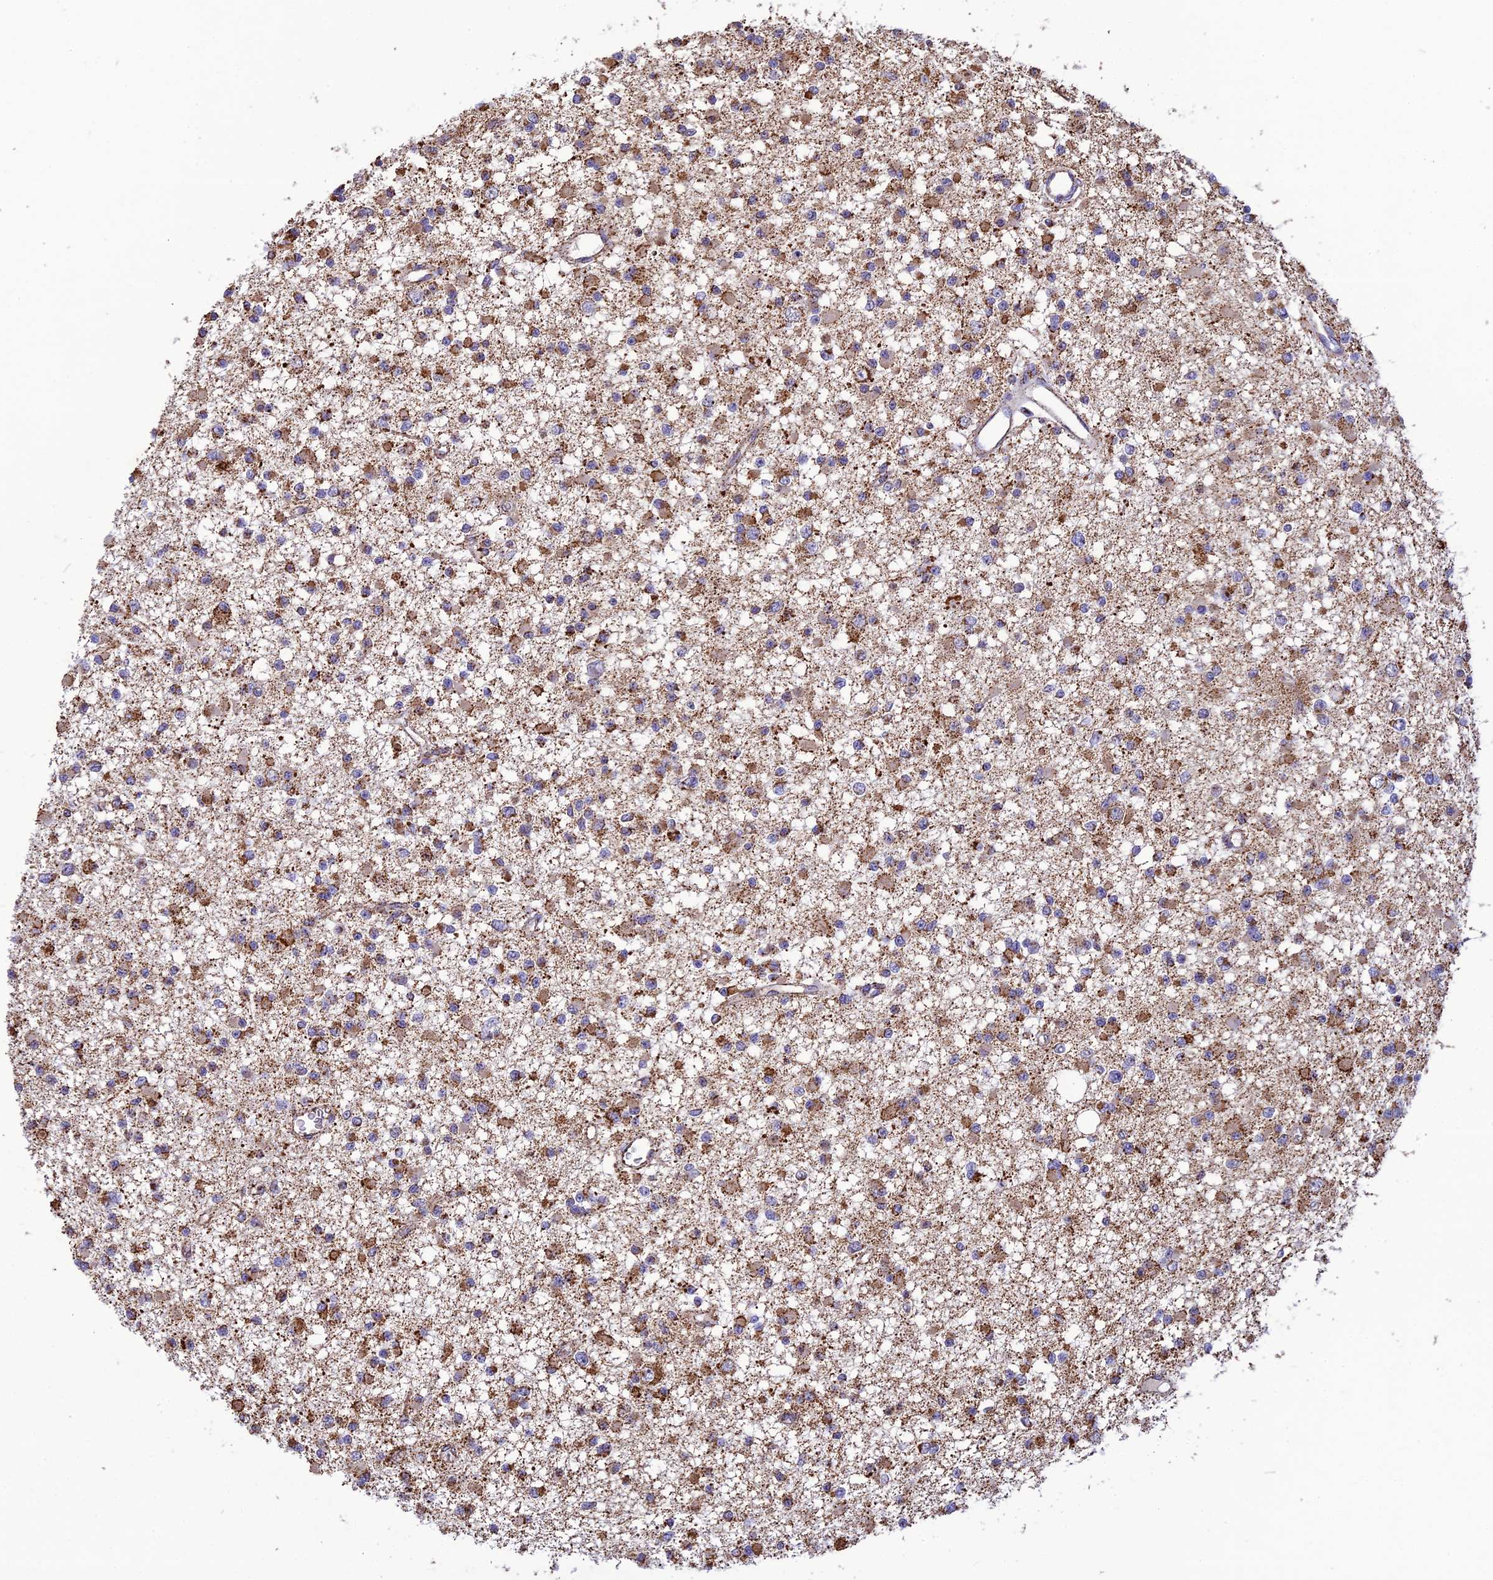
{"staining": {"intensity": "moderate", "quantity": "25%-75%", "location": "cytoplasmic/membranous"}, "tissue": "glioma", "cell_type": "Tumor cells", "image_type": "cancer", "snomed": [{"axis": "morphology", "description": "Glioma, malignant, Low grade"}, {"axis": "topography", "description": "Brain"}], "caption": "Human glioma stained with a brown dye displays moderate cytoplasmic/membranous positive staining in about 25%-75% of tumor cells.", "gene": "KCNG1", "patient": {"sex": "female", "age": 22}}